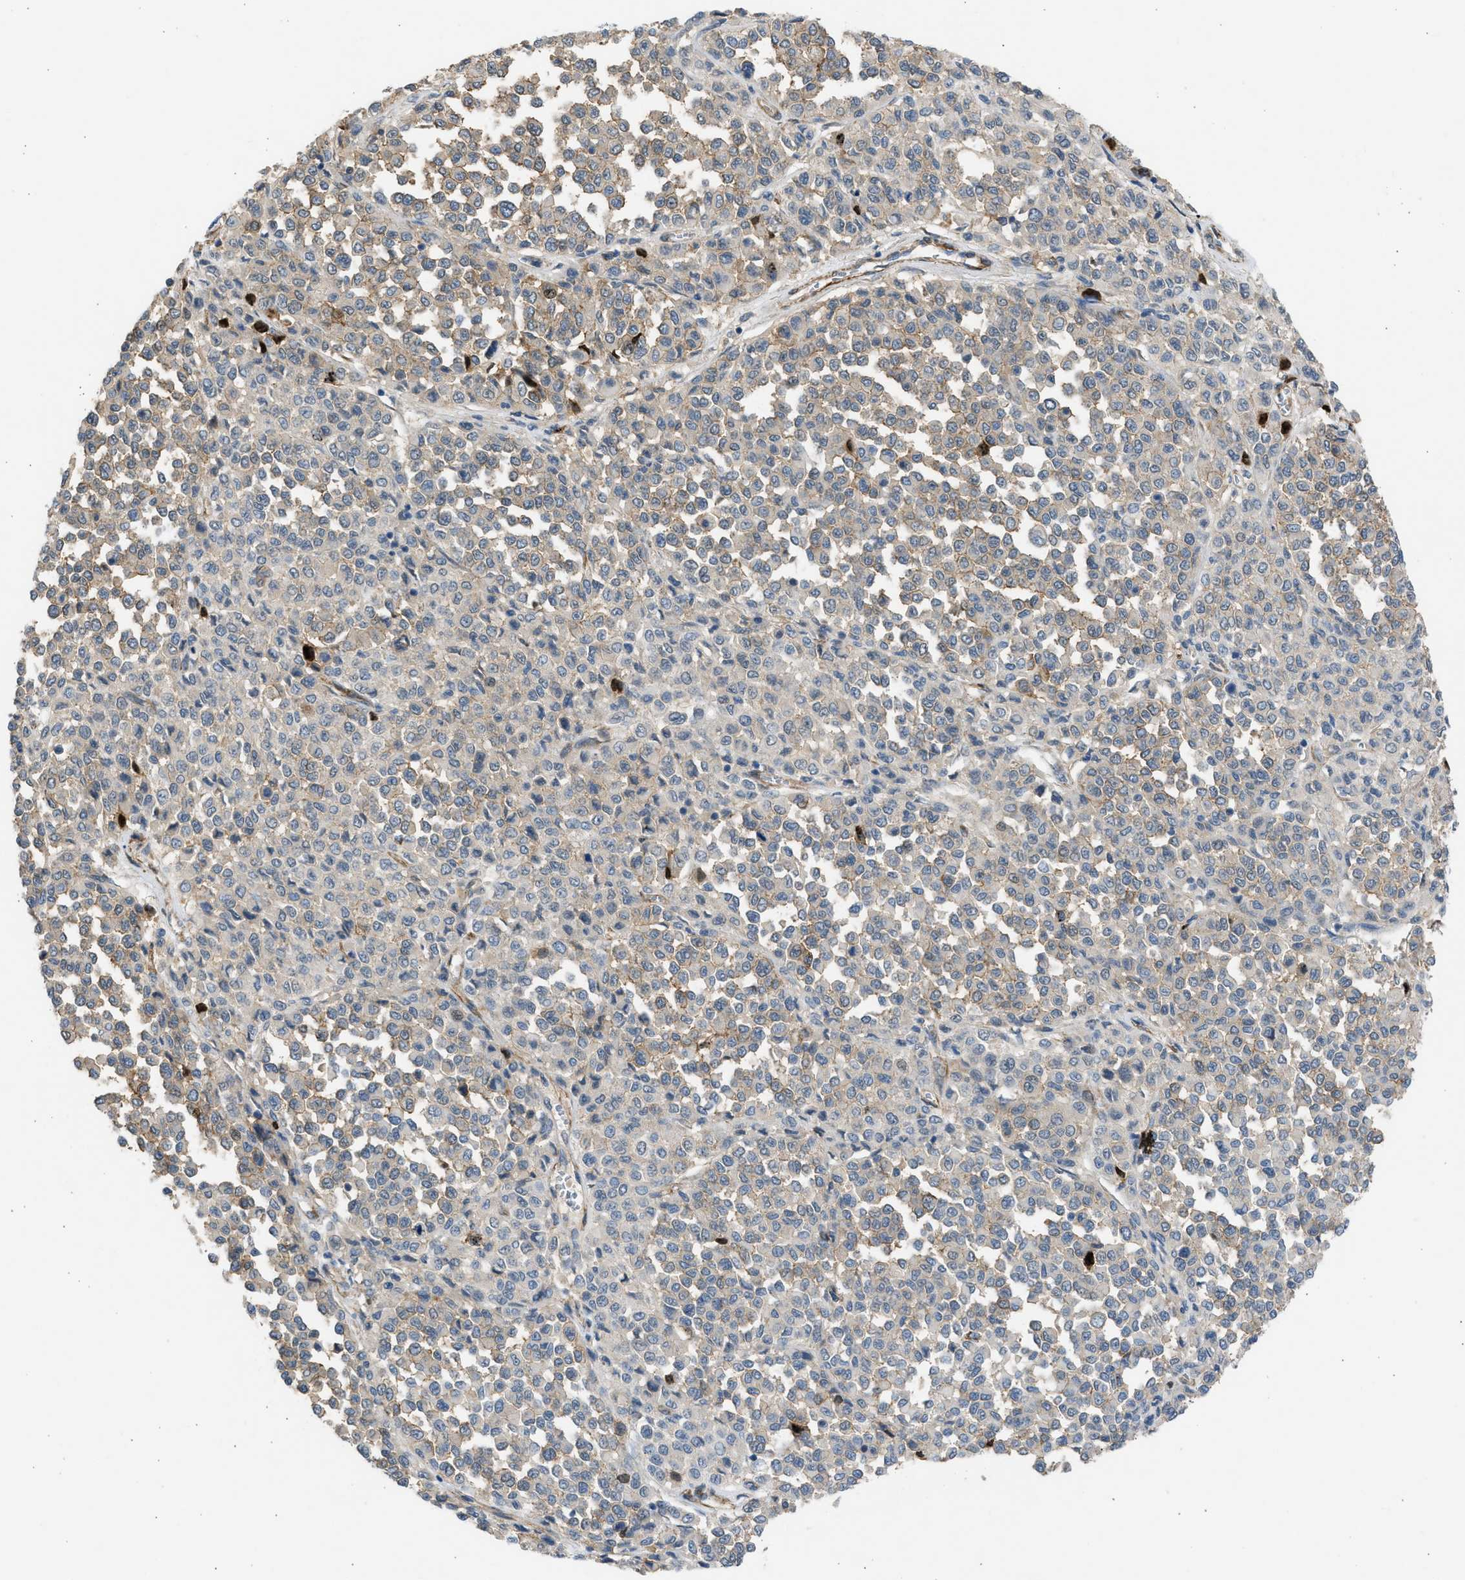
{"staining": {"intensity": "negative", "quantity": "none", "location": "none"}, "tissue": "melanoma", "cell_type": "Tumor cells", "image_type": "cancer", "snomed": [{"axis": "morphology", "description": "Malignant melanoma, Metastatic site"}, {"axis": "topography", "description": "Pancreas"}], "caption": "An immunohistochemistry photomicrograph of melanoma is shown. There is no staining in tumor cells of melanoma.", "gene": "PCNX3", "patient": {"sex": "female", "age": 30}}